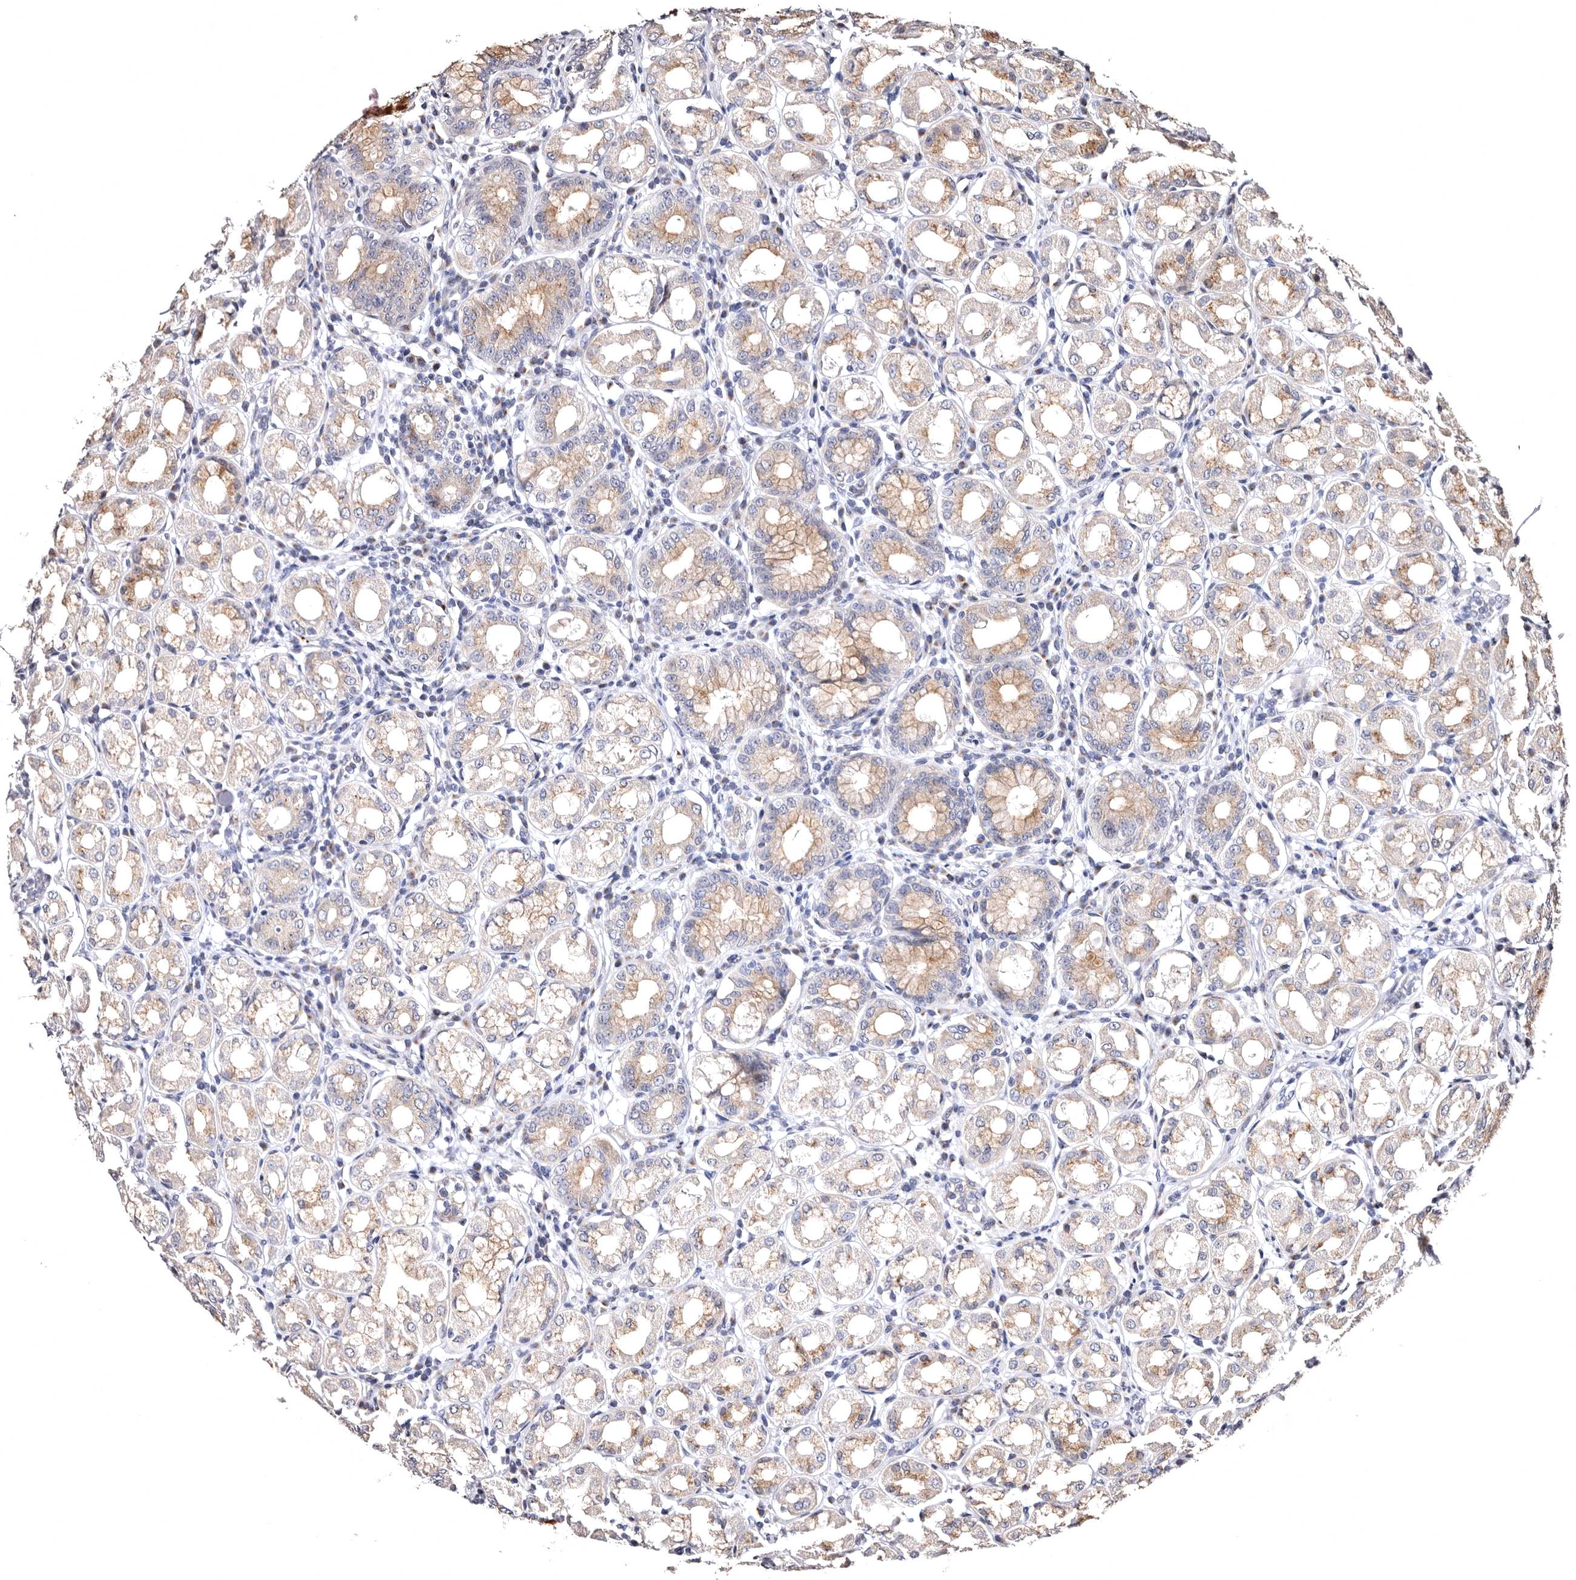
{"staining": {"intensity": "moderate", "quantity": "25%-75%", "location": "cytoplasmic/membranous"}, "tissue": "stomach", "cell_type": "Glandular cells", "image_type": "normal", "snomed": [{"axis": "morphology", "description": "Normal tissue, NOS"}, {"axis": "topography", "description": "Stomach"}, {"axis": "topography", "description": "Stomach, lower"}], "caption": "Brown immunohistochemical staining in benign human stomach demonstrates moderate cytoplasmic/membranous staining in about 25%-75% of glandular cells.", "gene": "FAM91A1", "patient": {"sex": "female", "age": 56}}